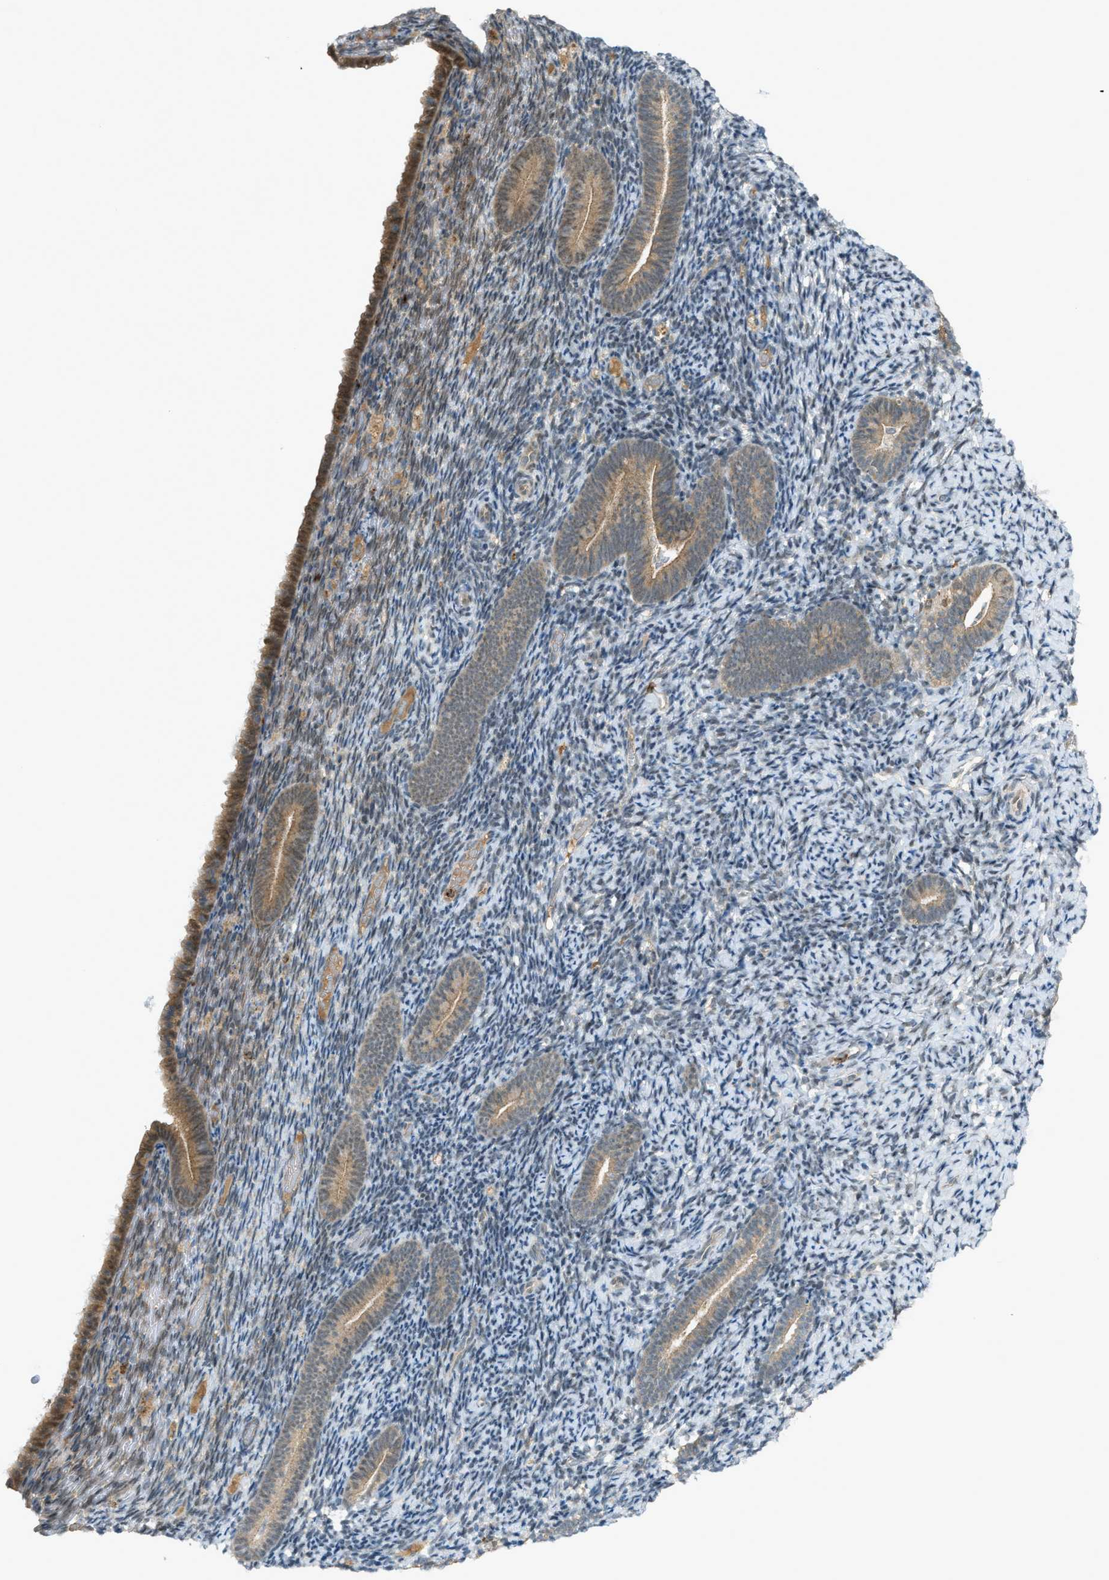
{"staining": {"intensity": "weak", "quantity": "<25%", "location": "nuclear"}, "tissue": "endometrium", "cell_type": "Cells in endometrial stroma", "image_type": "normal", "snomed": [{"axis": "morphology", "description": "Normal tissue, NOS"}, {"axis": "topography", "description": "Endometrium"}], "caption": "This is an immunohistochemistry histopathology image of unremarkable human endometrium. There is no staining in cells in endometrial stroma.", "gene": "DYRK1A", "patient": {"sex": "female", "age": 51}}